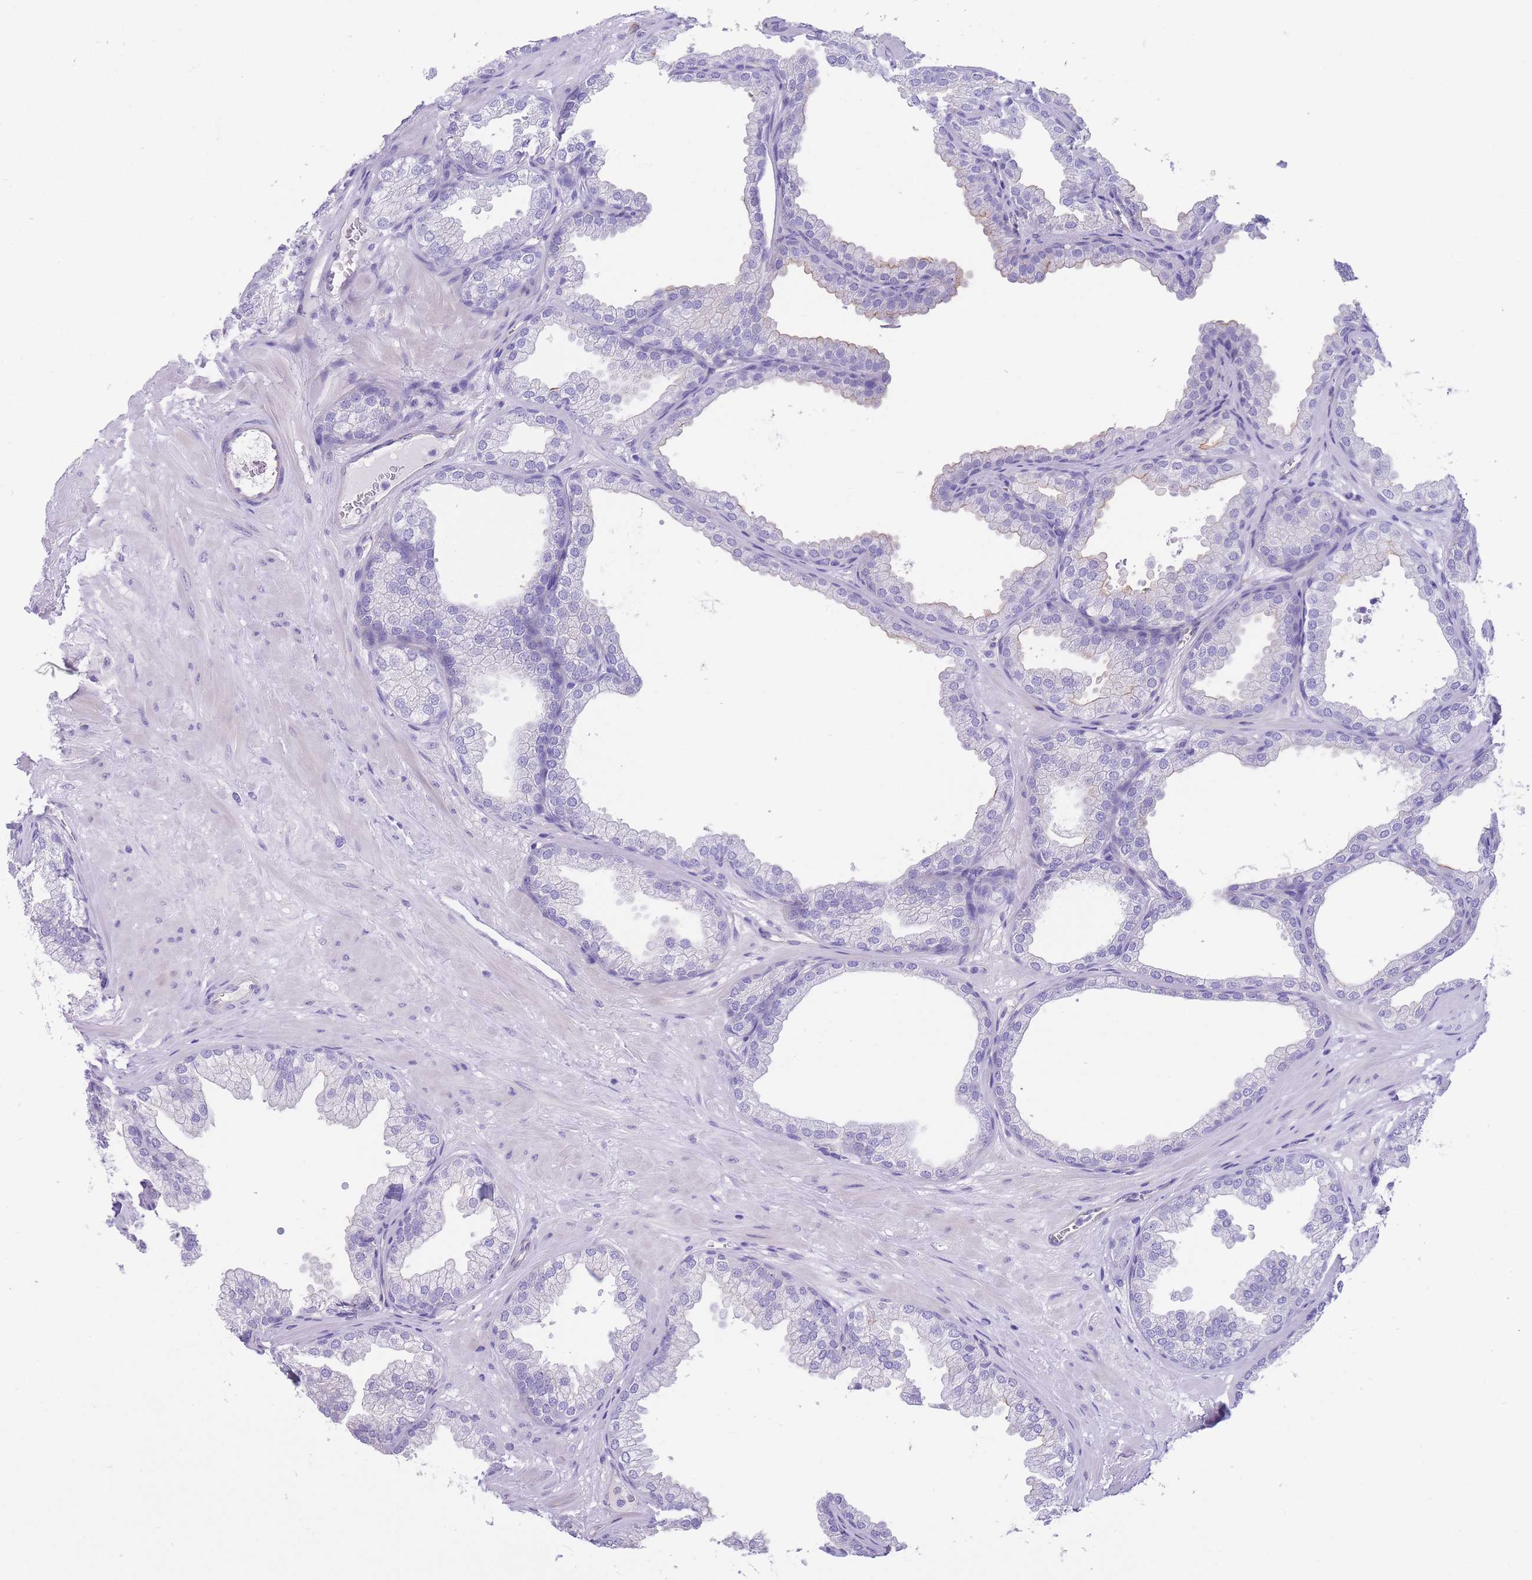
{"staining": {"intensity": "negative", "quantity": "none", "location": "none"}, "tissue": "prostate", "cell_type": "Glandular cells", "image_type": "normal", "snomed": [{"axis": "morphology", "description": "Normal tissue, NOS"}, {"axis": "topography", "description": "Prostate"}], "caption": "Immunohistochemical staining of normal prostate exhibits no significant positivity in glandular cells. (DAB (3,3'-diaminobenzidine) immunohistochemistry (IHC), high magnification).", "gene": "DET1", "patient": {"sex": "male", "age": 37}}